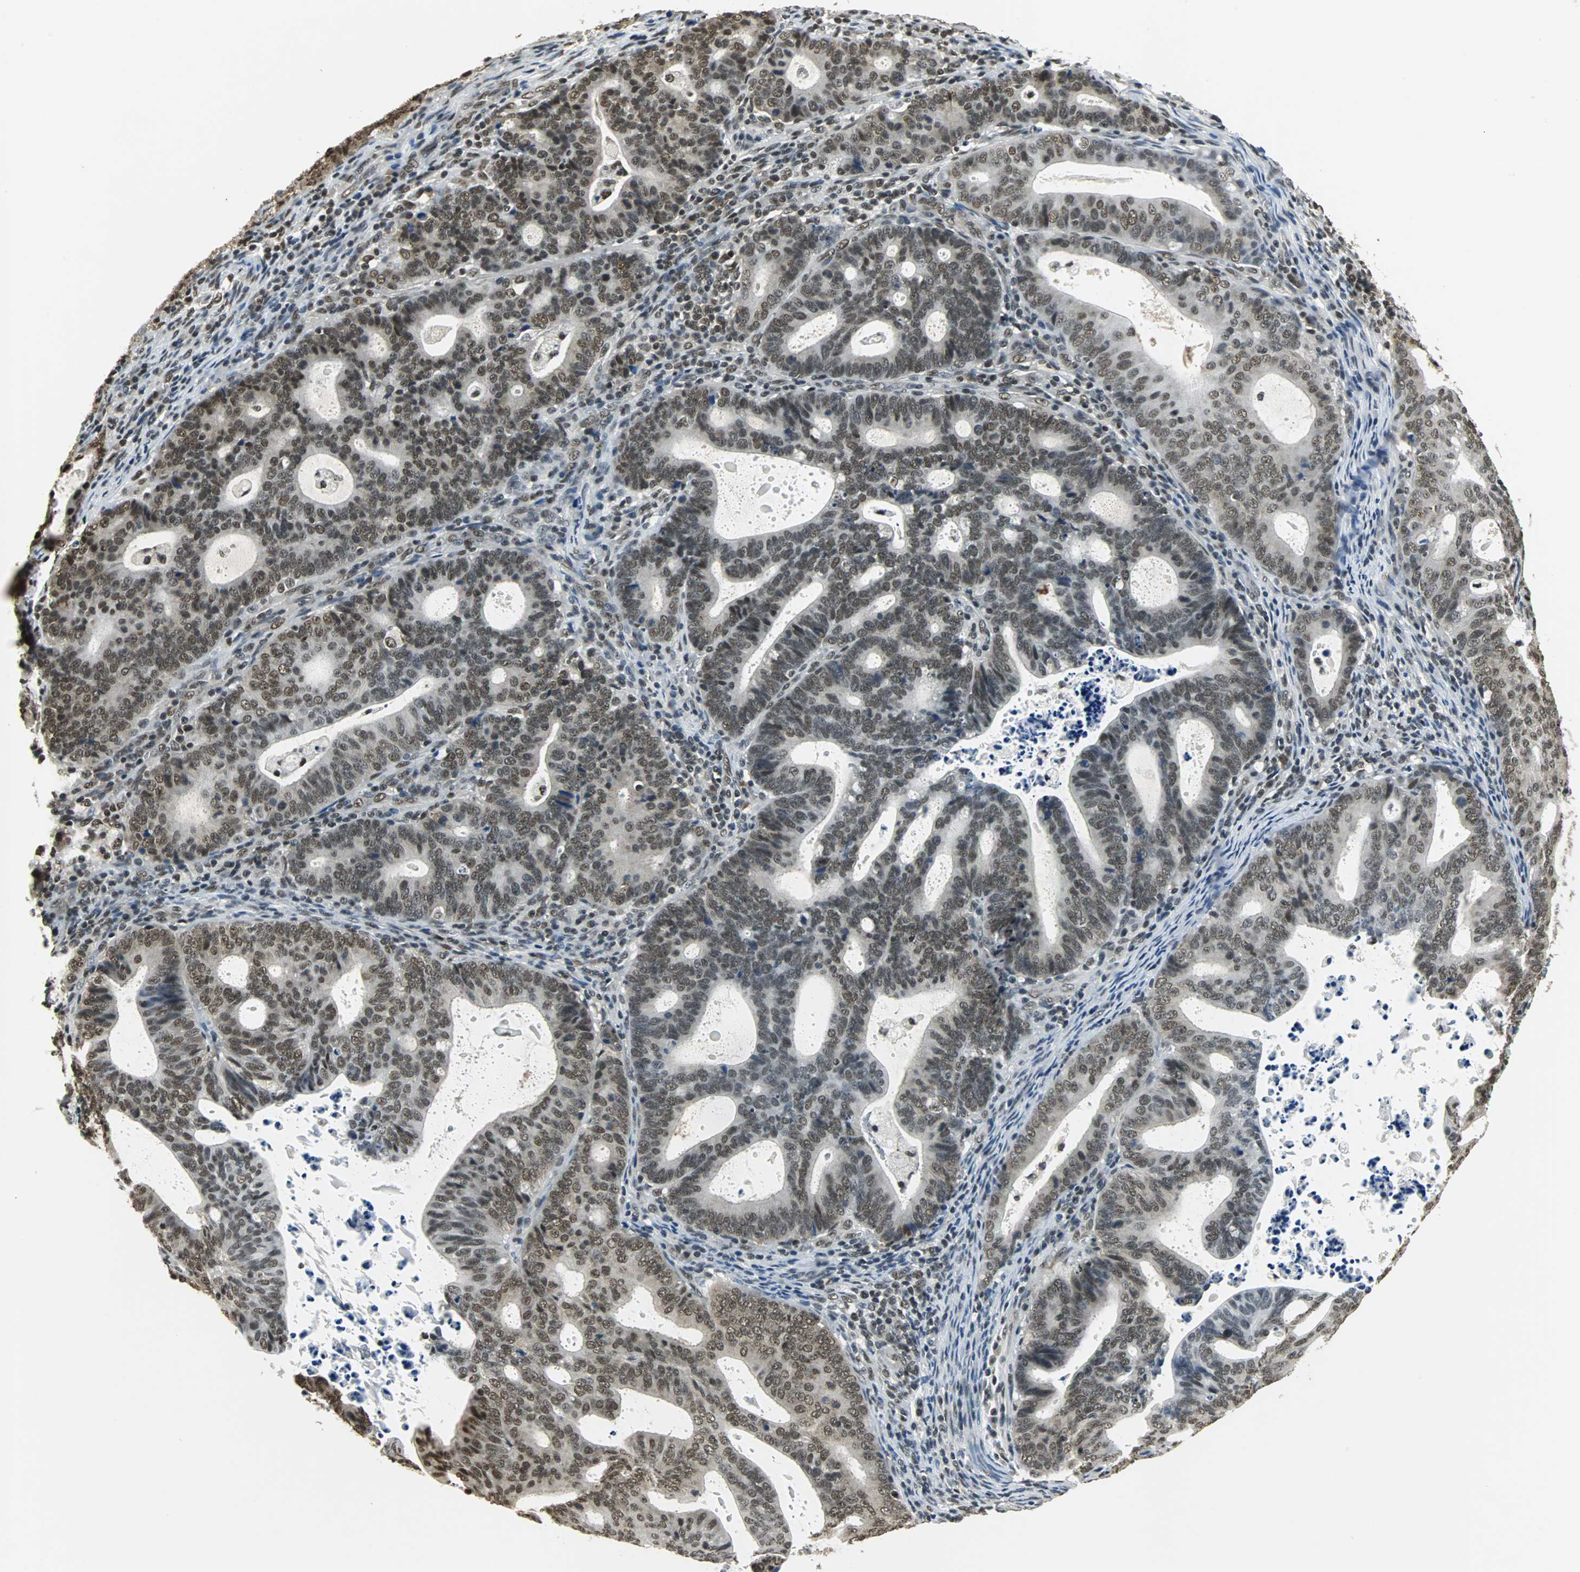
{"staining": {"intensity": "strong", "quantity": ">75%", "location": "nuclear"}, "tissue": "endometrial cancer", "cell_type": "Tumor cells", "image_type": "cancer", "snomed": [{"axis": "morphology", "description": "Adenocarcinoma, NOS"}, {"axis": "topography", "description": "Uterus"}], "caption": "Tumor cells demonstrate high levels of strong nuclear expression in about >75% of cells in human endometrial cancer. The staining was performed using DAB to visualize the protein expression in brown, while the nuclei were stained in blue with hematoxylin (Magnification: 20x).", "gene": "RBM14", "patient": {"sex": "female", "age": 83}}